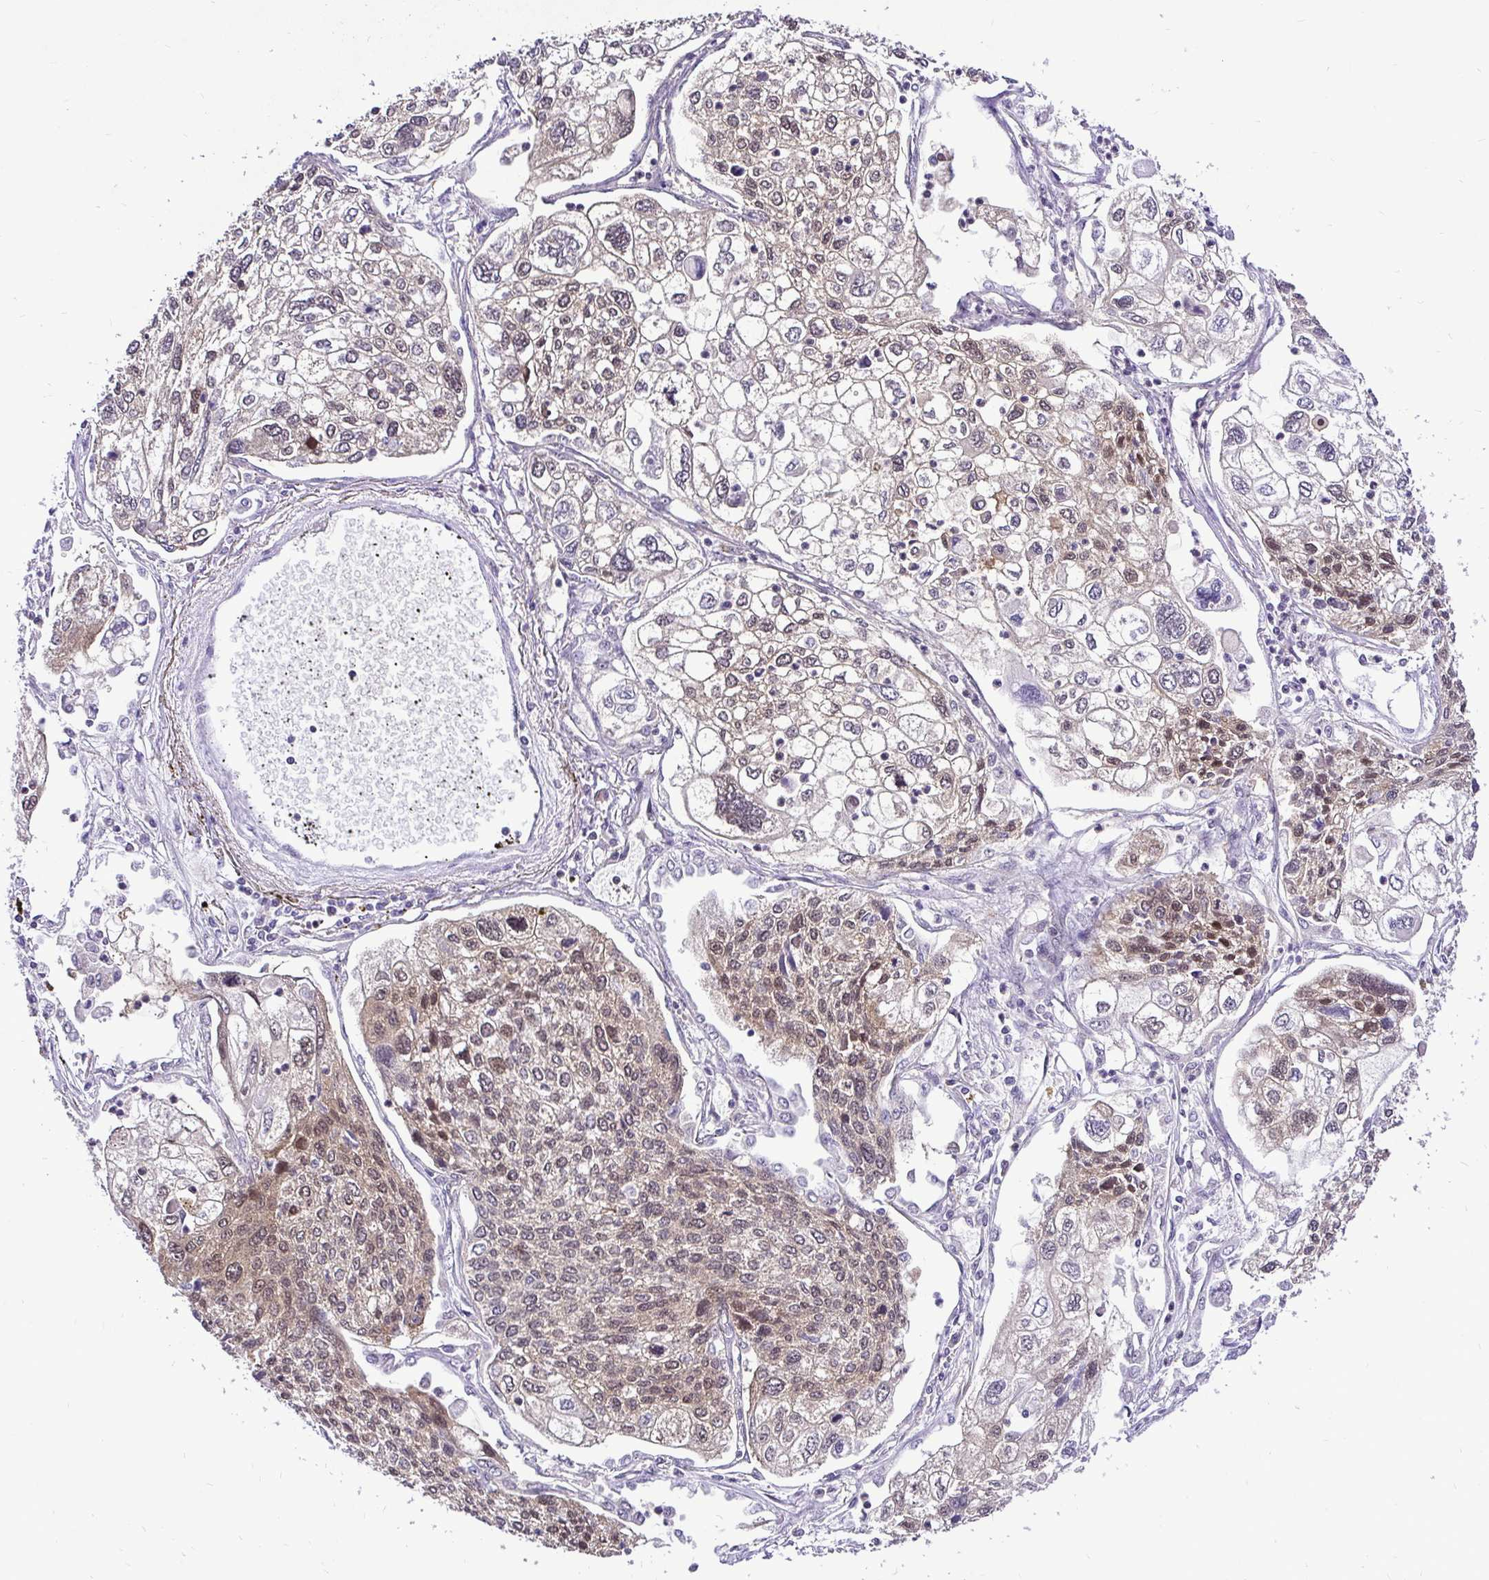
{"staining": {"intensity": "weak", "quantity": "25%-75%", "location": "cytoplasmic/membranous,nuclear"}, "tissue": "lung cancer", "cell_type": "Tumor cells", "image_type": "cancer", "snomed": [{"axis": "morphology", "description": "Squamous cell carcinoma, NOS"}, {"axis": "topography", "description": "Lung"}], "caption": "Protein staining of lung cancer tissue demonstrates weak cytoplasmic/membranous and nuclear staining in about 25%-75% of tumor cells.", "gene": "UBE2M", "patient": {"sex": "male", "age": 74}}